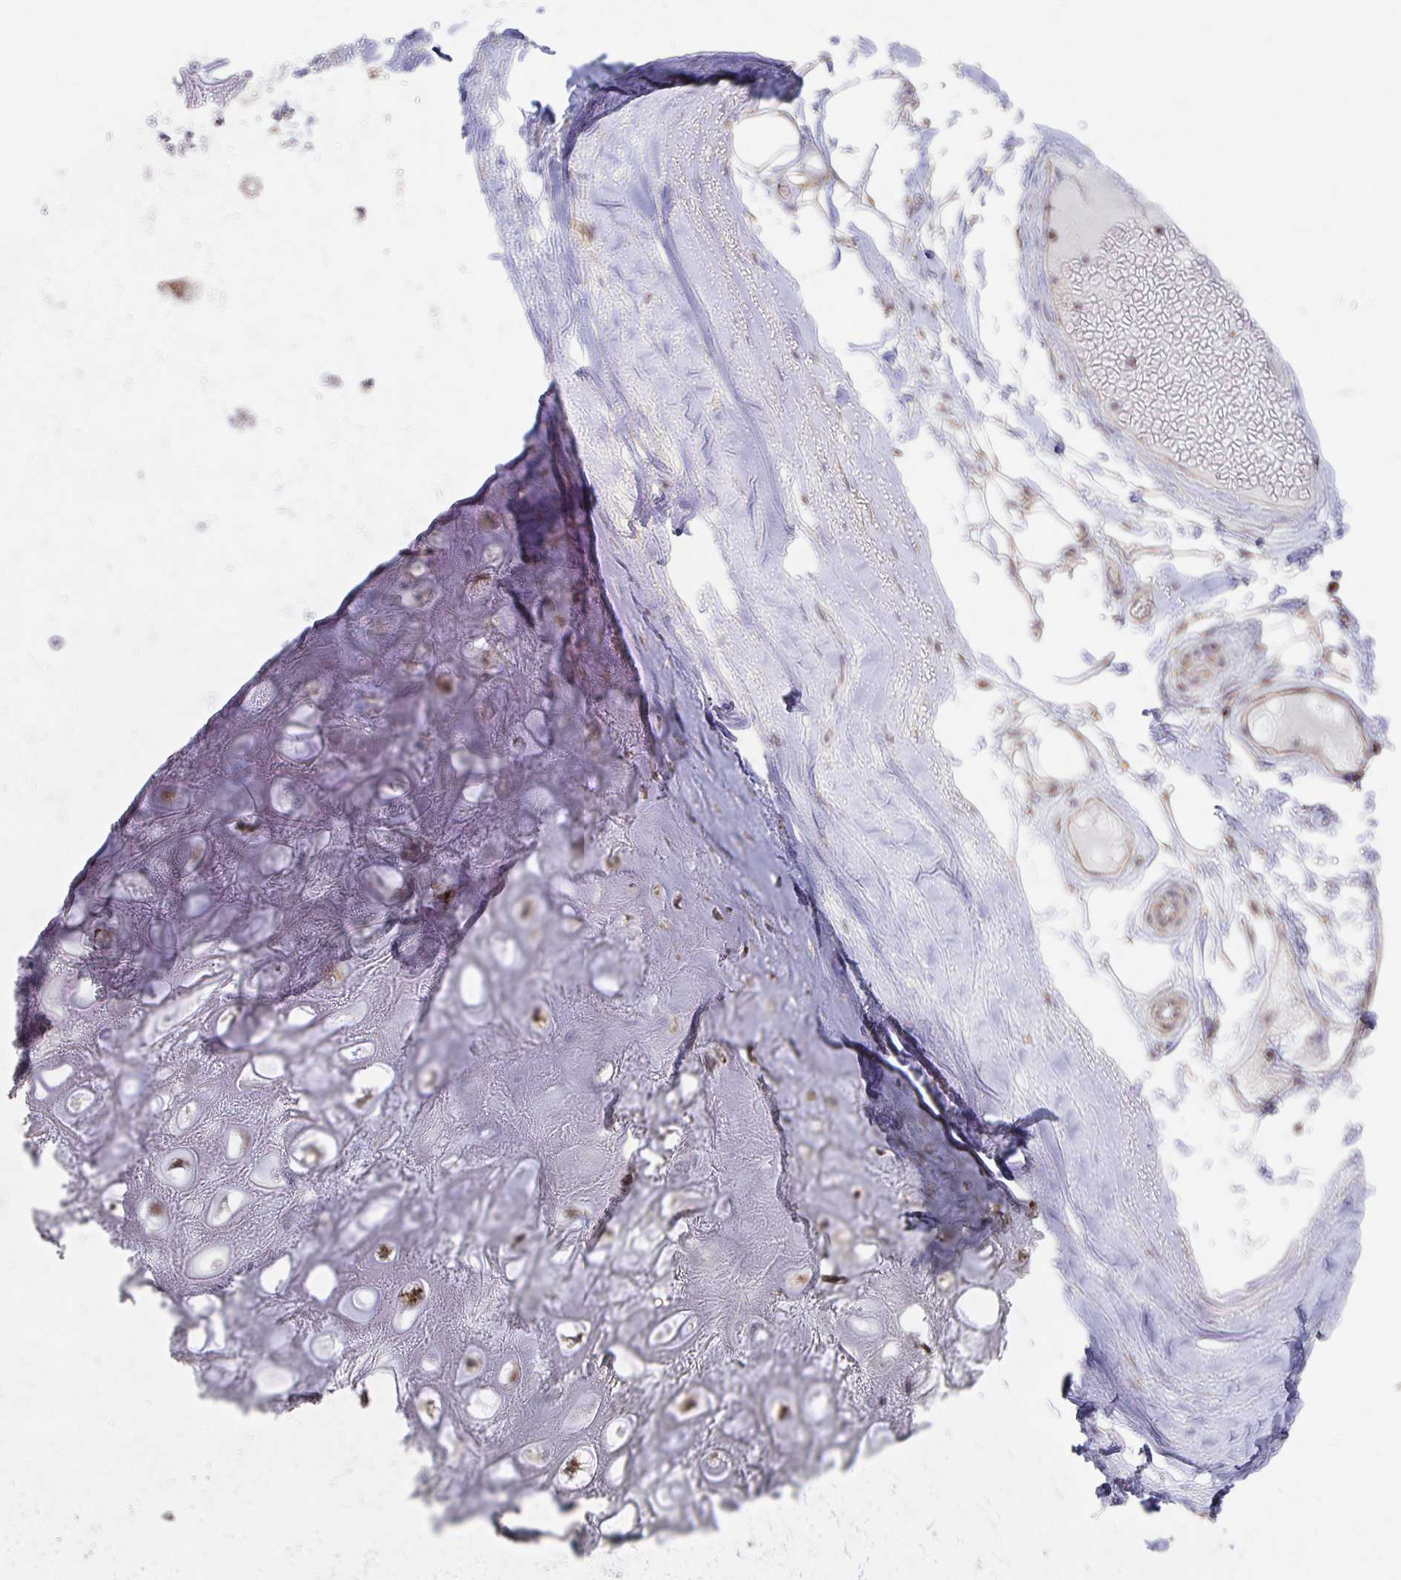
{"staining": {"intensity": "weak", "quantity": "25%-75%", "location": "cytoplasmic/membranous"}, "tissue": "soft tissue", "cell_type": "Chondrocytes", "image_type": "normal", "snomed": [{"axis": "morphology", "description": "Normal tissue, NOS"}, {"axis": "topography", "description": "Lymph node"}, {"axis": "topography", "description": "Cartilage tissue"}, {"axis": "topography", "description": "Nasopharynx"}], "caption": "Soft tissue was stained to show a protein in brown. There is low levels of weak cytoplasmic/membranous positivity in approximately 25%-75% of chondrocytes. The staining is performed using DAB brown chromogen to label protein expression. The nuclei are counter-stained blue using hematoxylin.", "gene": "NKX2", "patient": {"sex": "male", "age": 63}}